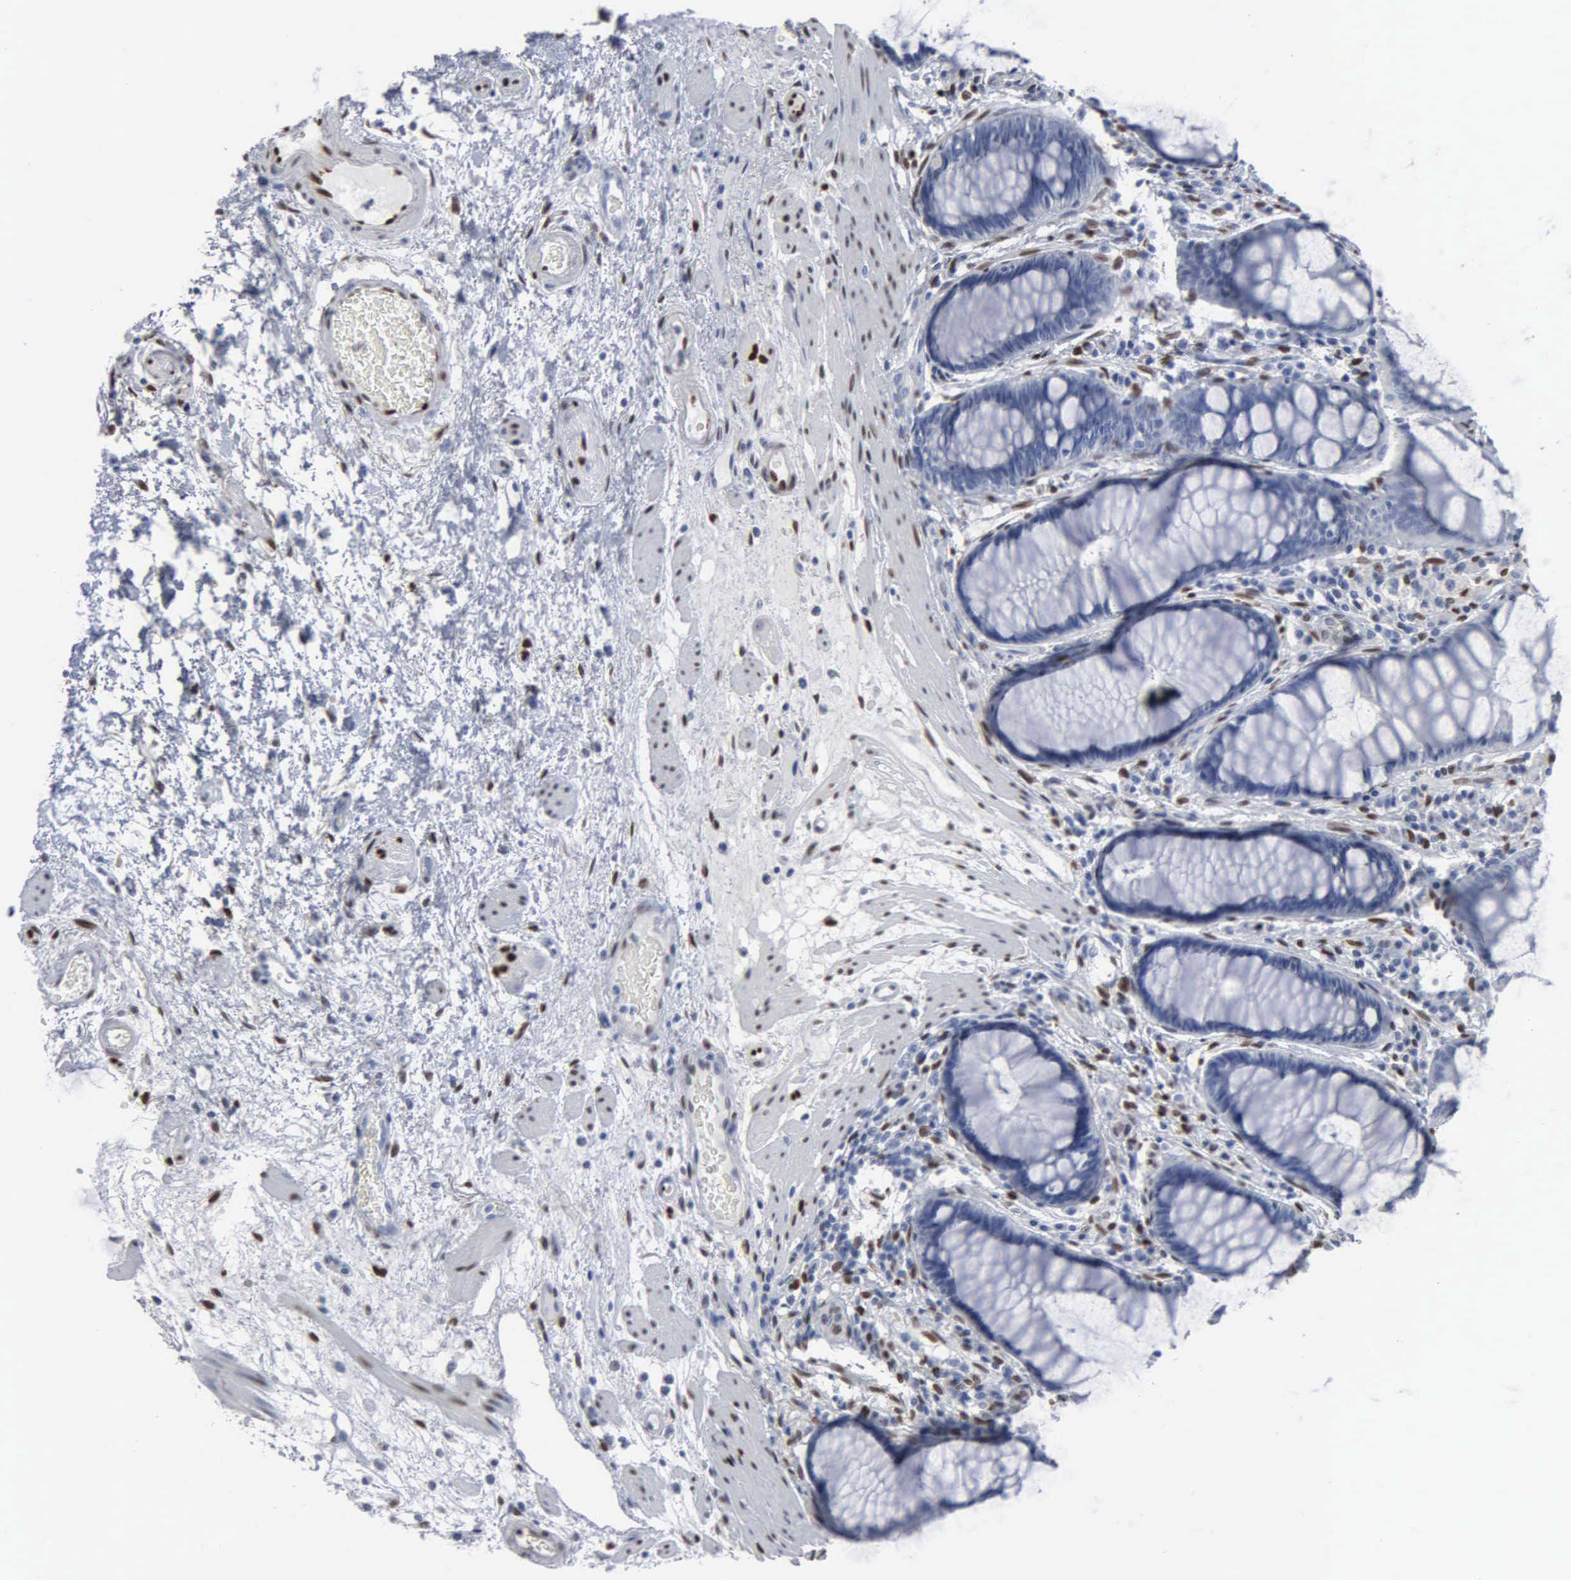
{"staining": {"intensity": "negative", "quantity": "none", "location": "none"}, "tissue": "rectum", "cell_type": "Glandular cells", "image_type": "normal", "snomed": [{"axis": "morphology", "description": "Normal tissue, NOS"}, {"axis": "topography", "description": "Rectum"}], "caption": "IHC micrograph of benign rectum: human rectum stained with DAB displays no significant protein staining in glandular cells.", "gene": "FGF2", "patient": {"sex": "male", "age": 77}}